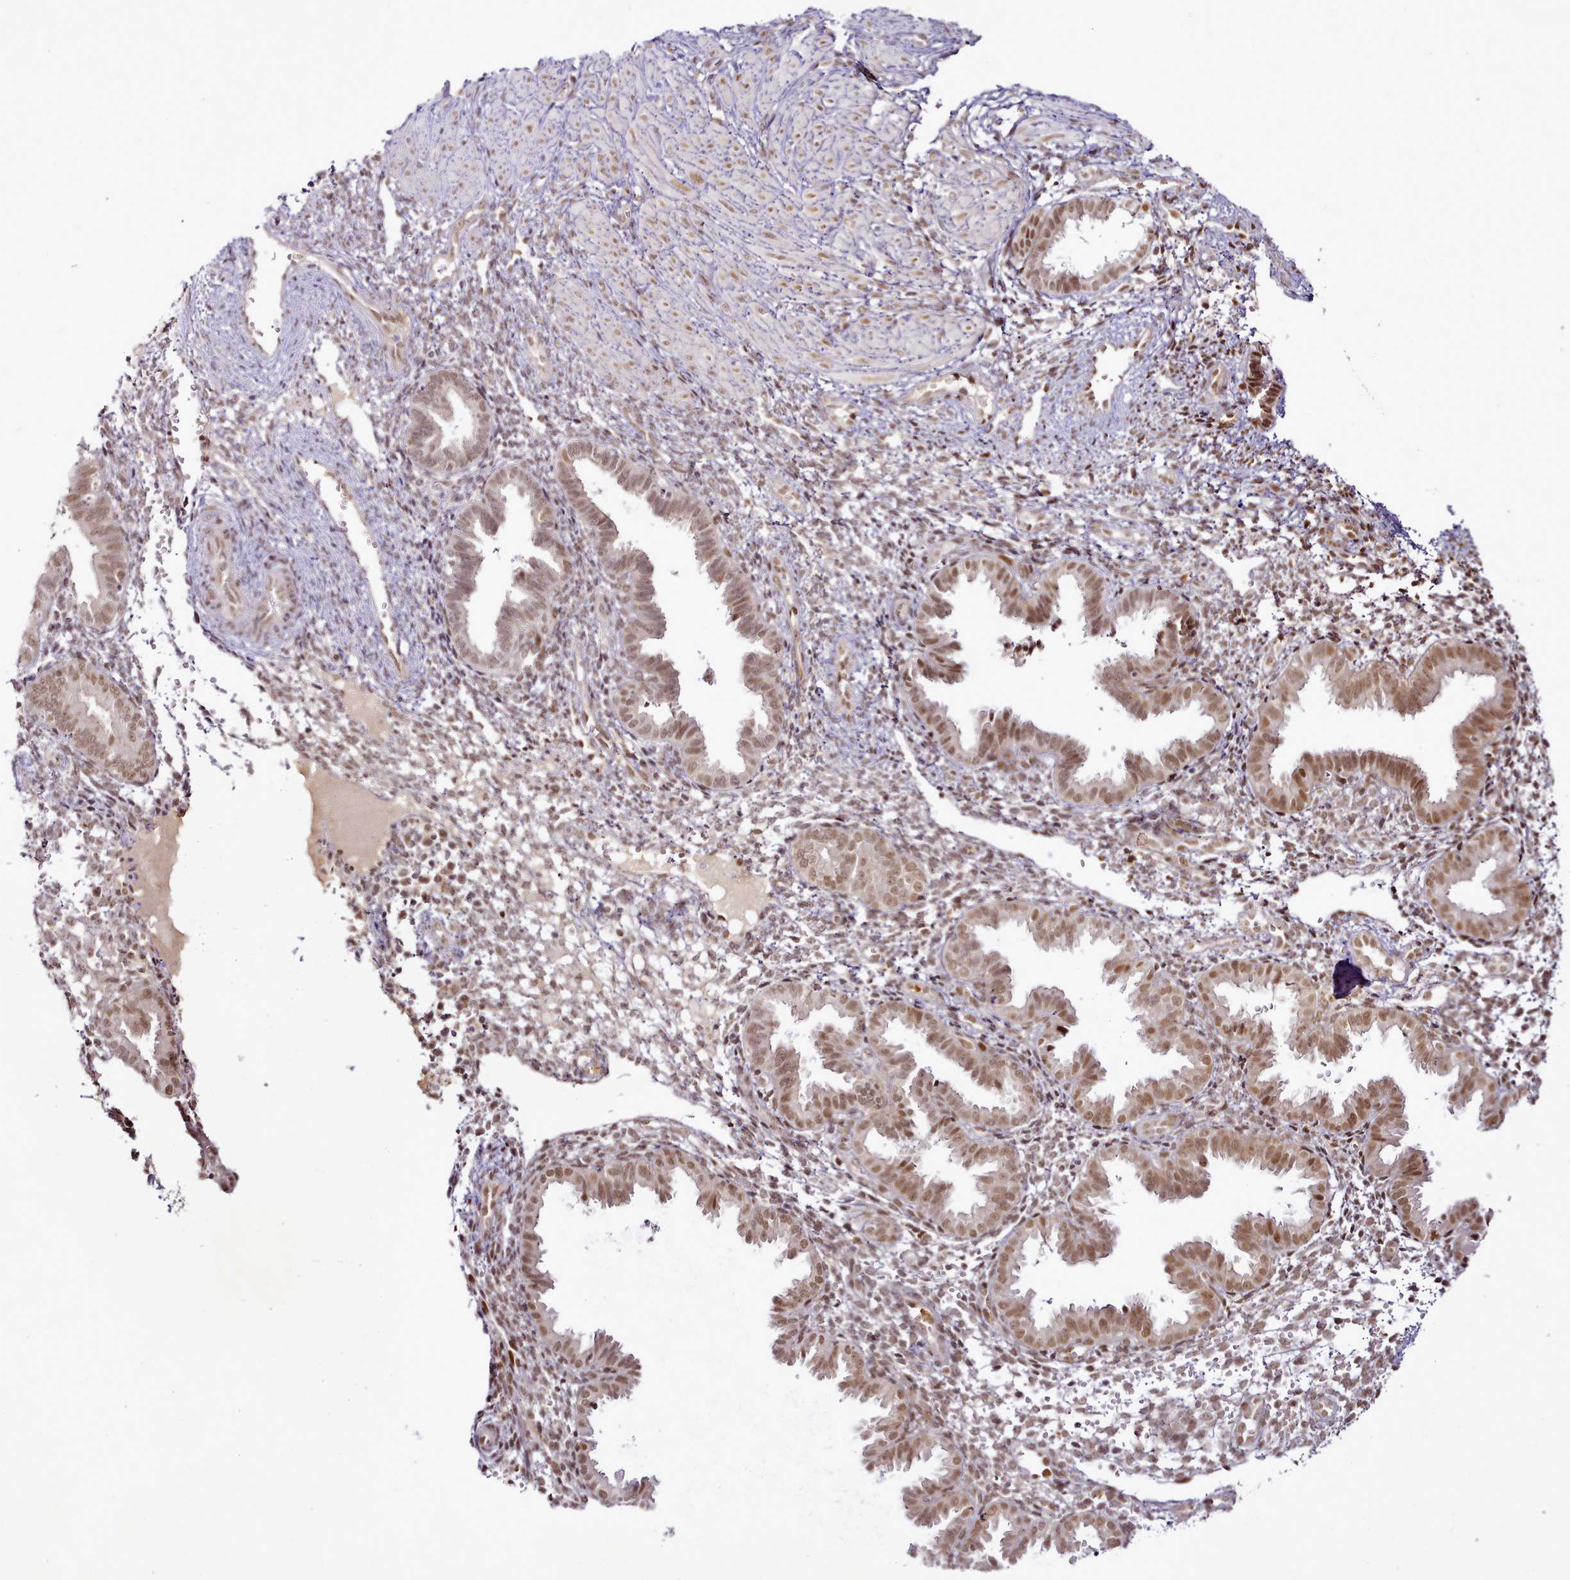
{"staining": {"intensity": "moderate", "quantity": ">75%", "location": "nuclear"}, "tissue": "endometrium", "cell_type": "Cells in endometrial stroma", "image_type": "normal", "snomed": [{"axis": "morphology", "description": "Normal tissue, NOS"}, {"axis": "topography", "description": "Endometrium"}], "caption": "Immunohistochemical staining of benign human endometrium reveals moderate nuclear protein positivity in about >75% of cells in endometrial stroma. The staining is performed using DAB brown chromogen to label protein expression. The nuclei are counter-stained blue using hematoxylin.", "gene": "SYT15B", "patient": {"sex": "female", "age": 33}}